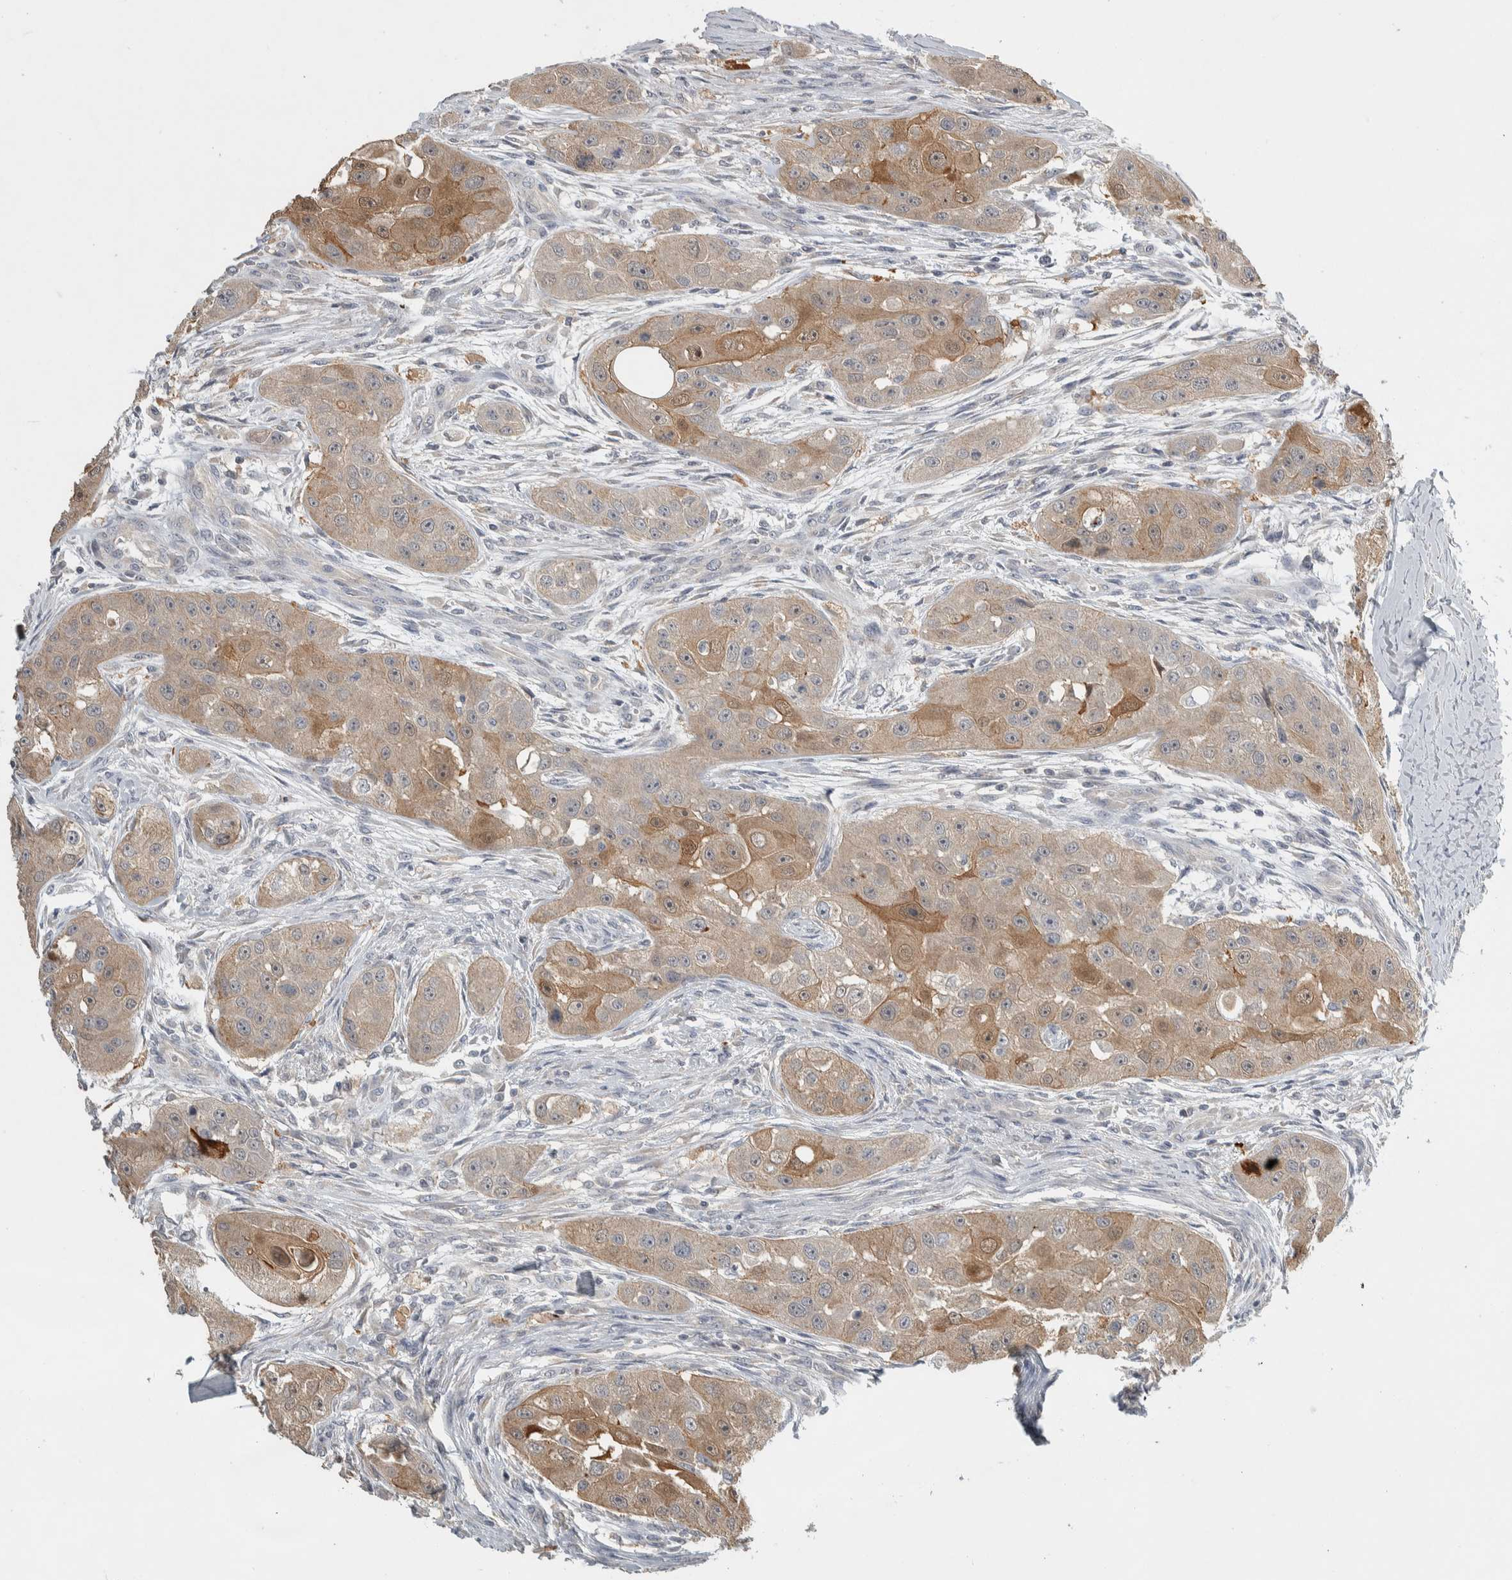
{"staining": {"intensity": "moderate", "quantity": "25%-75%", "location": "cytoplasmic/membranous"}, "tissue": "head and neck cancer", "cell_type": "Tumor cells", "image_type": "cancer", "snomed": [{"axis": "morphology", "description": "Normal tissue, NOS"}, {"axis": "morphology", "description": "Squamous cell carcinoma, NOS"}, {"axis": "topography", "description": "Skeletal muscle"}, {"axis": "topography", "description": "Head-Neck"}], "caption": "Protein expression analysis of human head and neck squamous cell carcinoma reveals moderate cytoplasmic/membranous expression in about 25%-75% of tumor cells.", "gene": "EIF3H", "patient": {"sex": "male", "age": 51}}